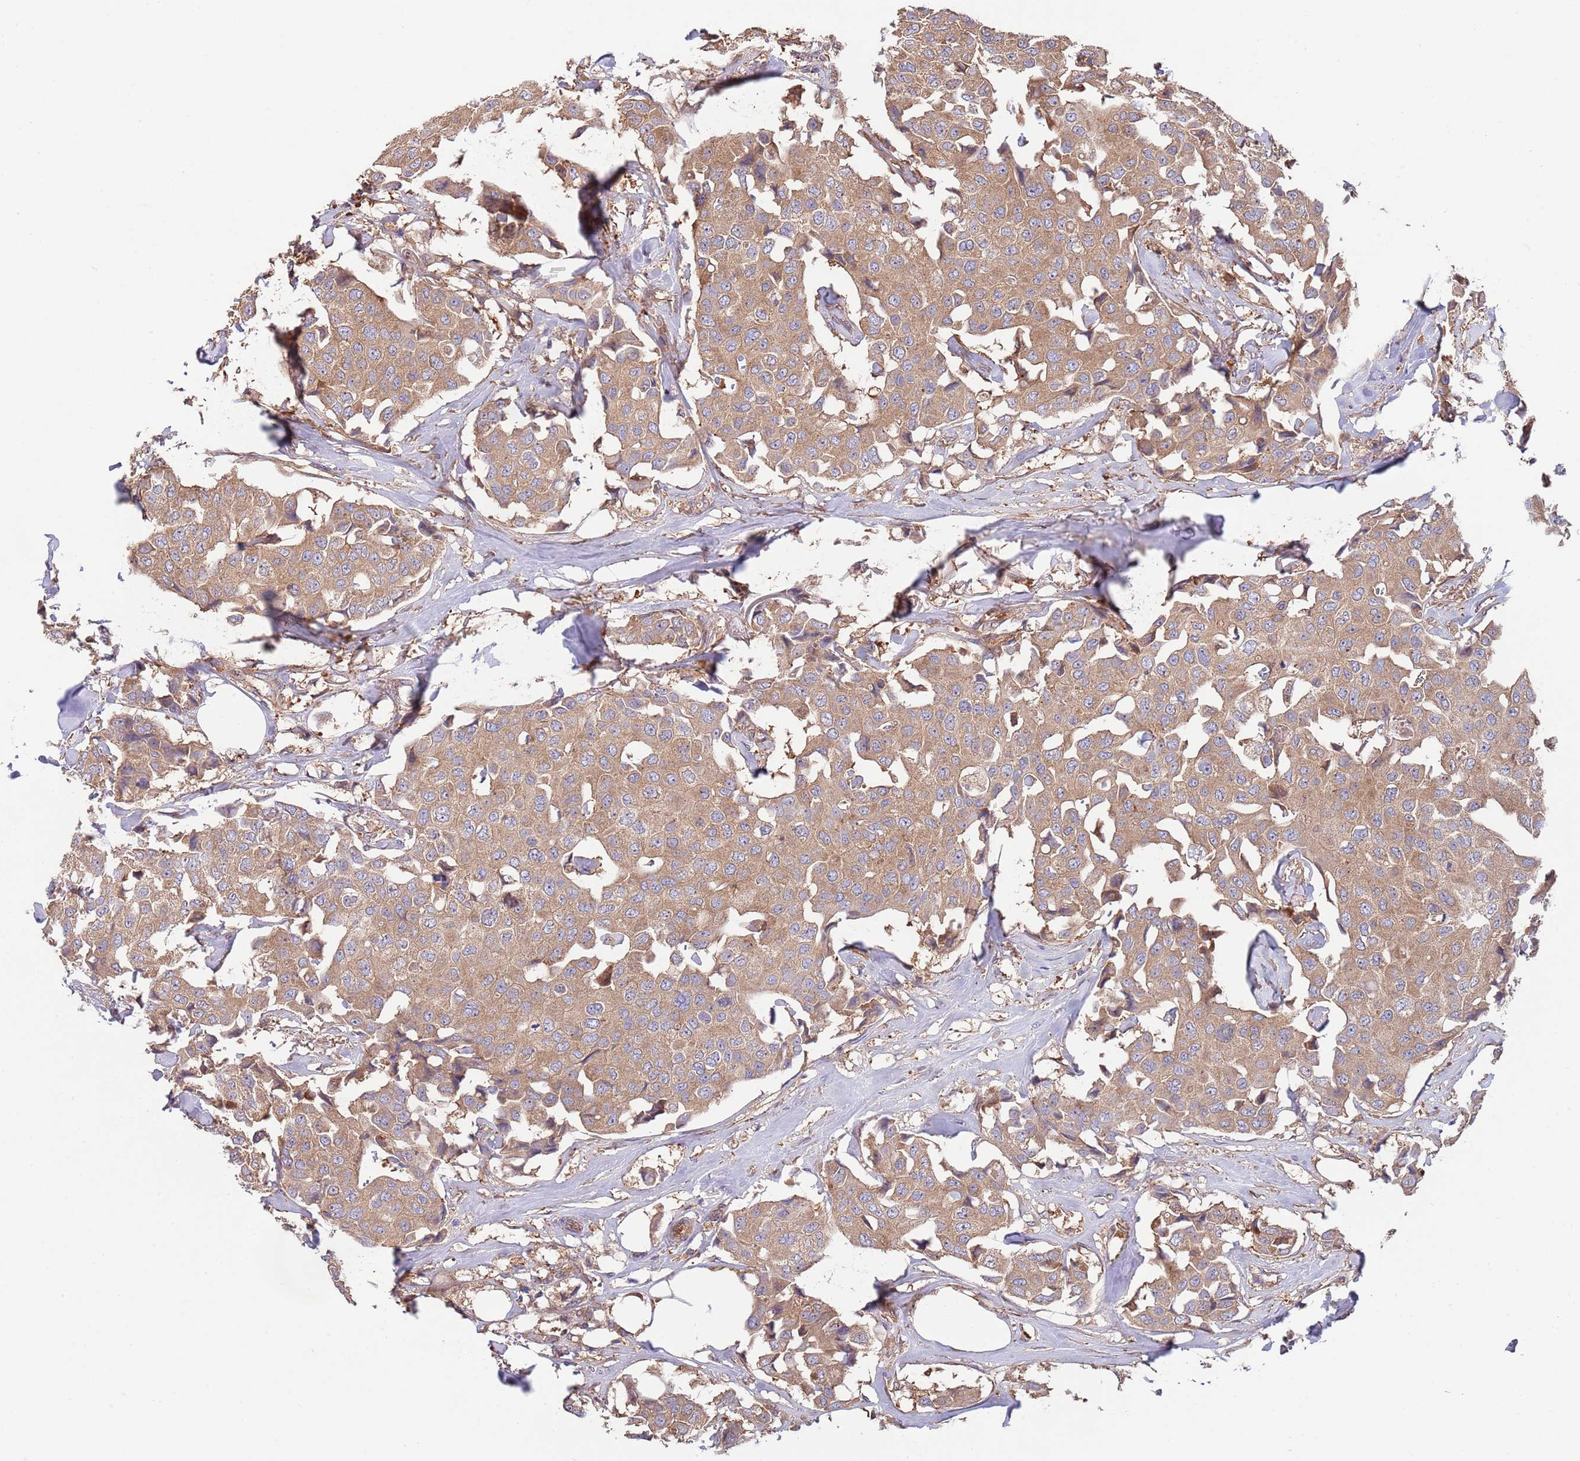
{"staining": {"intensity": "moderate", "quantity": ">75%", "location": "cytoplasmic/membranous"}, "tissue": "breast cancer", "cell_type": "Tumor cells", "image_type": "cancer", "snomed": [{"axis": "morphology", "description": "Duct carcinoma"}, {"axis": "topography", "description": "Breast"}], "caption": "Breast cancer (invasive ductal carcinoma) stained with a brown dye reveals moderate cytoplasmic/membranous positive positivity in approximately >75% of tumor cells.", "gene": "EIF3F", "patient": {"sex": "female", "age": 80}}